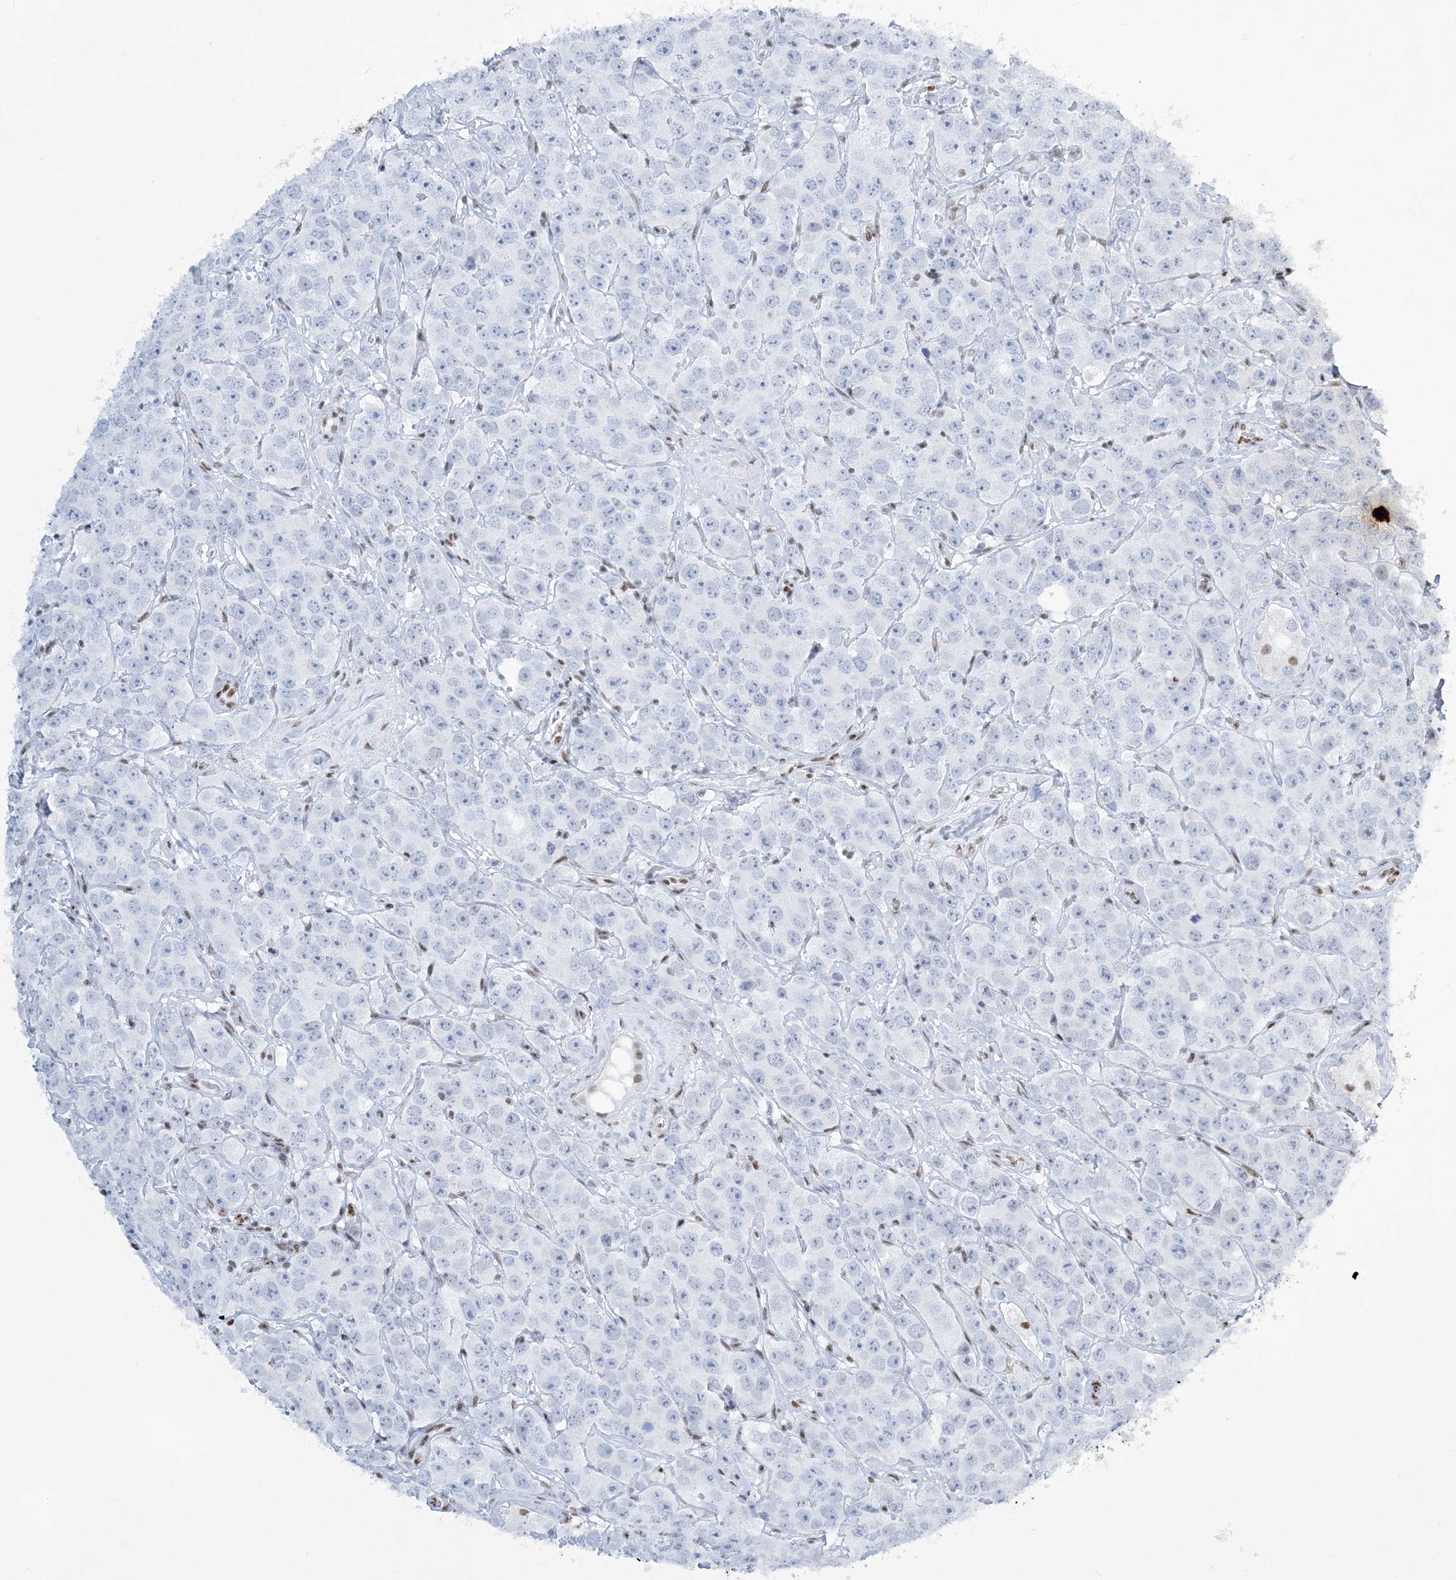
{"staining": {"intensity": "negative", "quantity": "none", "location": "none"}, "tissue": "testis cancer", "cell_type": "Tumor cells", "image_type": "cancer", "snomed": [{"axis": "morphology", "description": "Seminoma, NOS"}, {"axis": "topography", "description": "Testis"}], "caption": "The image exhibits no significant positivity in tumor cells of seminoma (testis).", "gene": "ZBTB7A", "patient": {"sex": "male", "age": 28}}